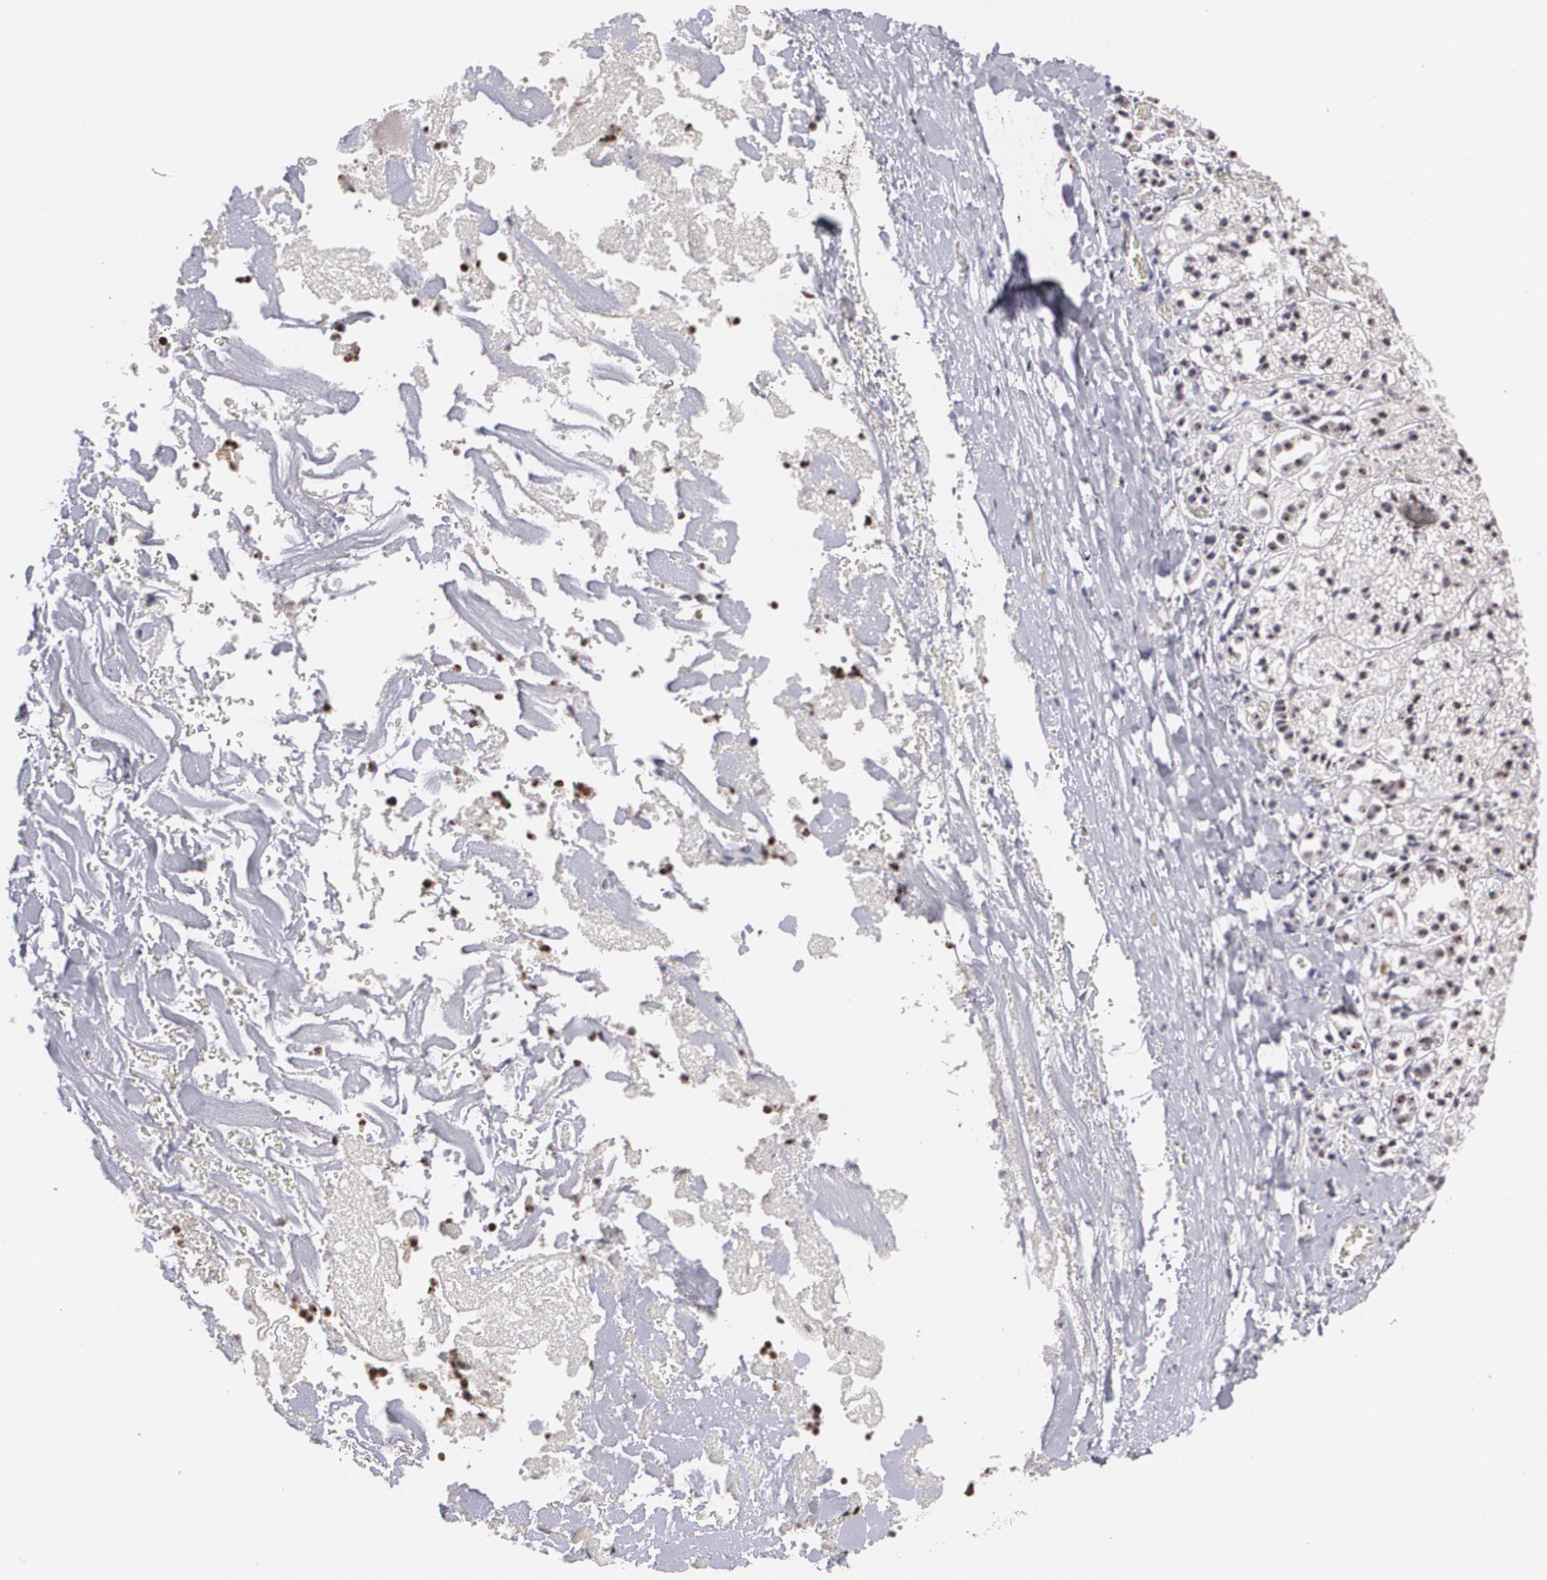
{"staining": {"intensity": "strong", "quantity": ">75%", "location": "nuclear"}, "tissue": "adrenal gland", "cell_type": "Glandular cells", "image_type": "normal", "snomed": [{"axis": "morphology", "description": "Normal tissue, NOS"}, {"axis": "topography", "description": "Adrenal gland"}], "caption": "Immunohistochemistry image of benign adrenal gland stained for a protein (brown), which exhibits high levels of strong nuclear staining in about >75% of glandular cells.", "gene": "C6orf15", "patient": {"sex": "female", "age": 44}}